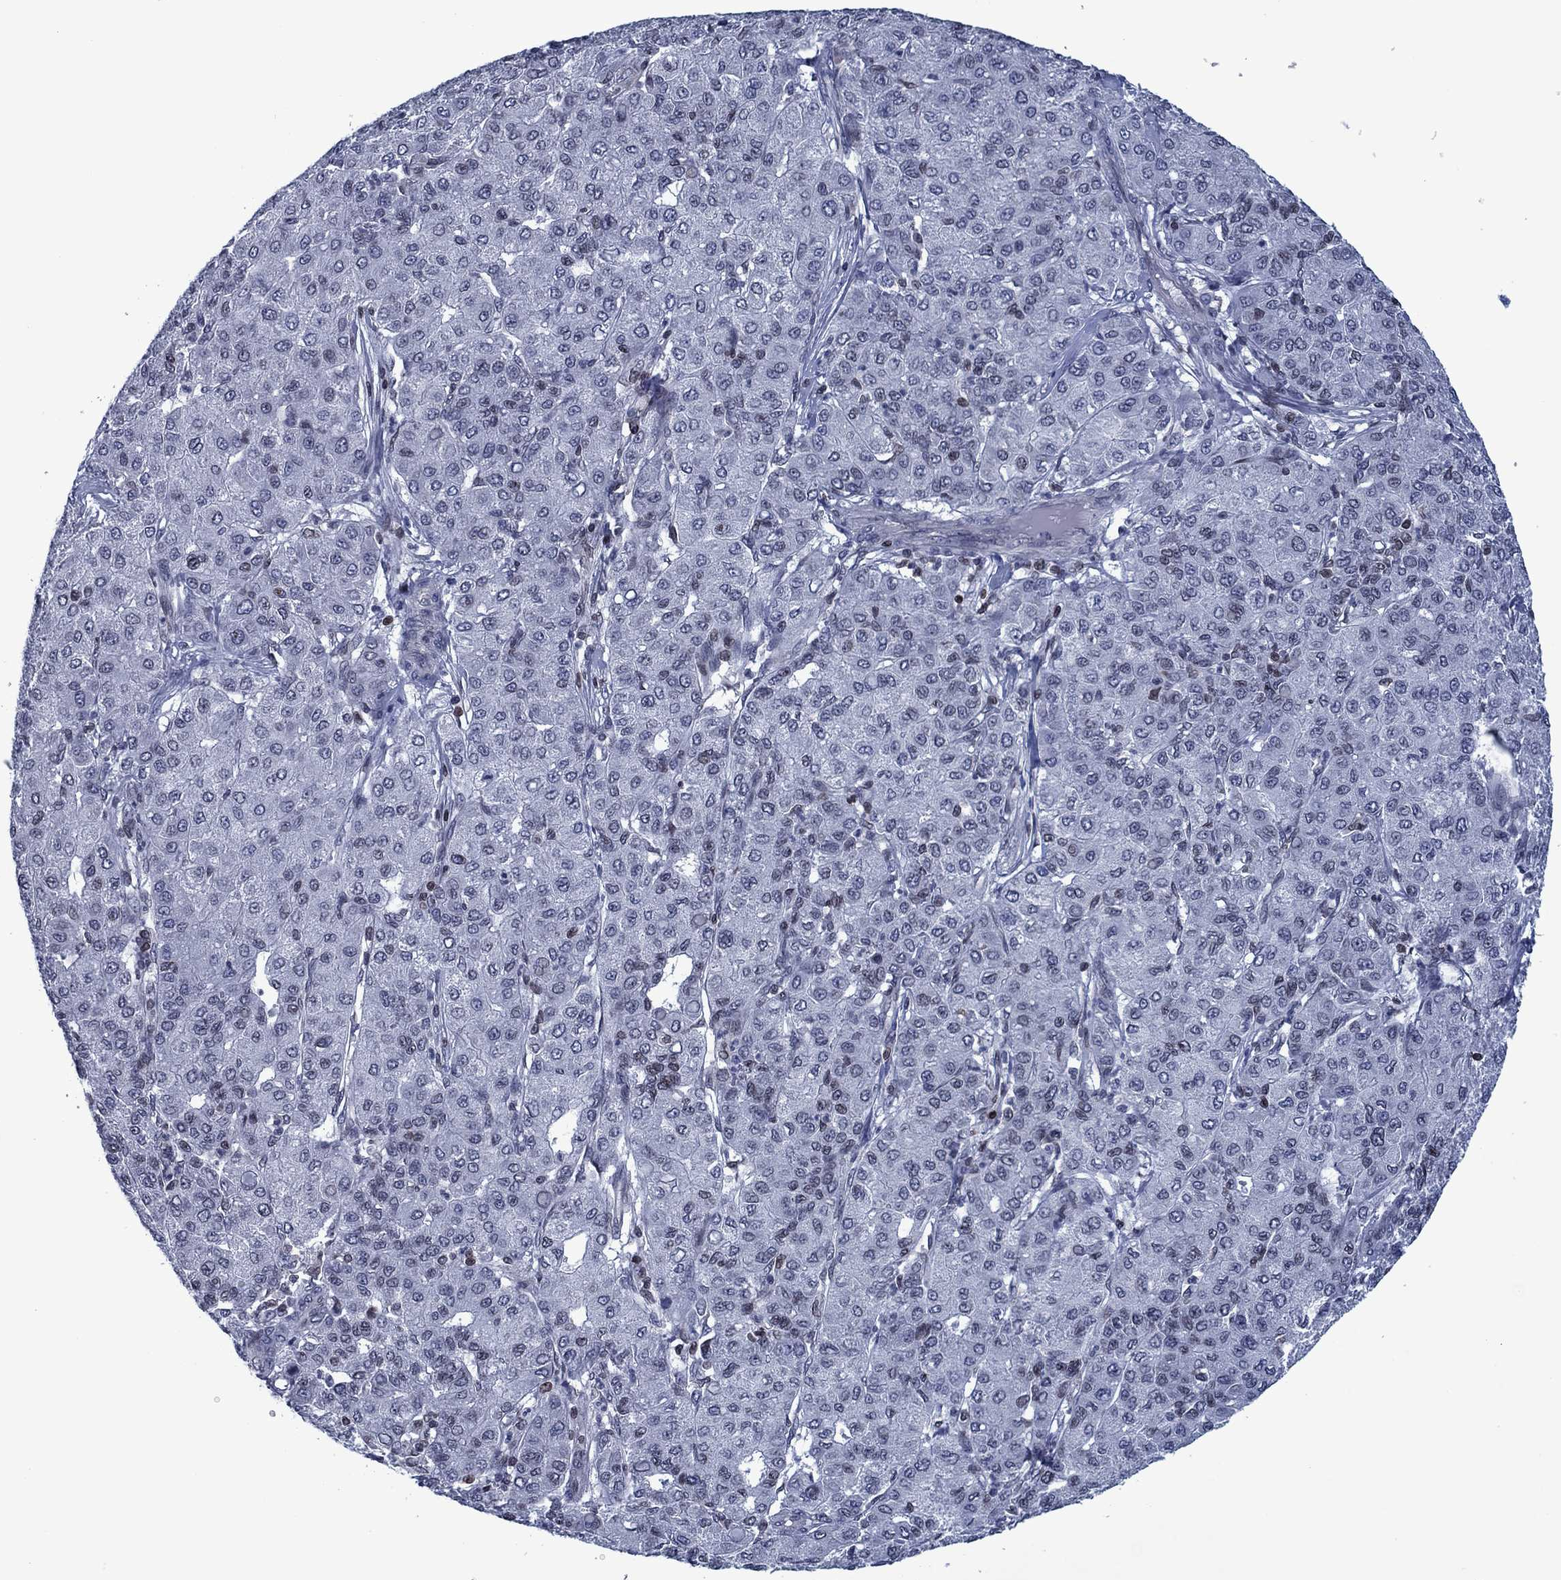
{"staining": {"intensity": "negative", "quantity": "none", "location": "none"}, "tissue": "liver cancer", "cell_type": "Tumor cells", "image_type": "cancer", "snomed": [{"axis": "morphology", "description": "Carcinoma, Hepatocellular, NOS"}, {"axis": "topography", "description": "Liver"}], "caption": "A histopathology image of liver cancer stained for a protein reveals no brown staining in tumor cells.", "gene": "SLA", "patient": {"sex": "male", "age": 65}}